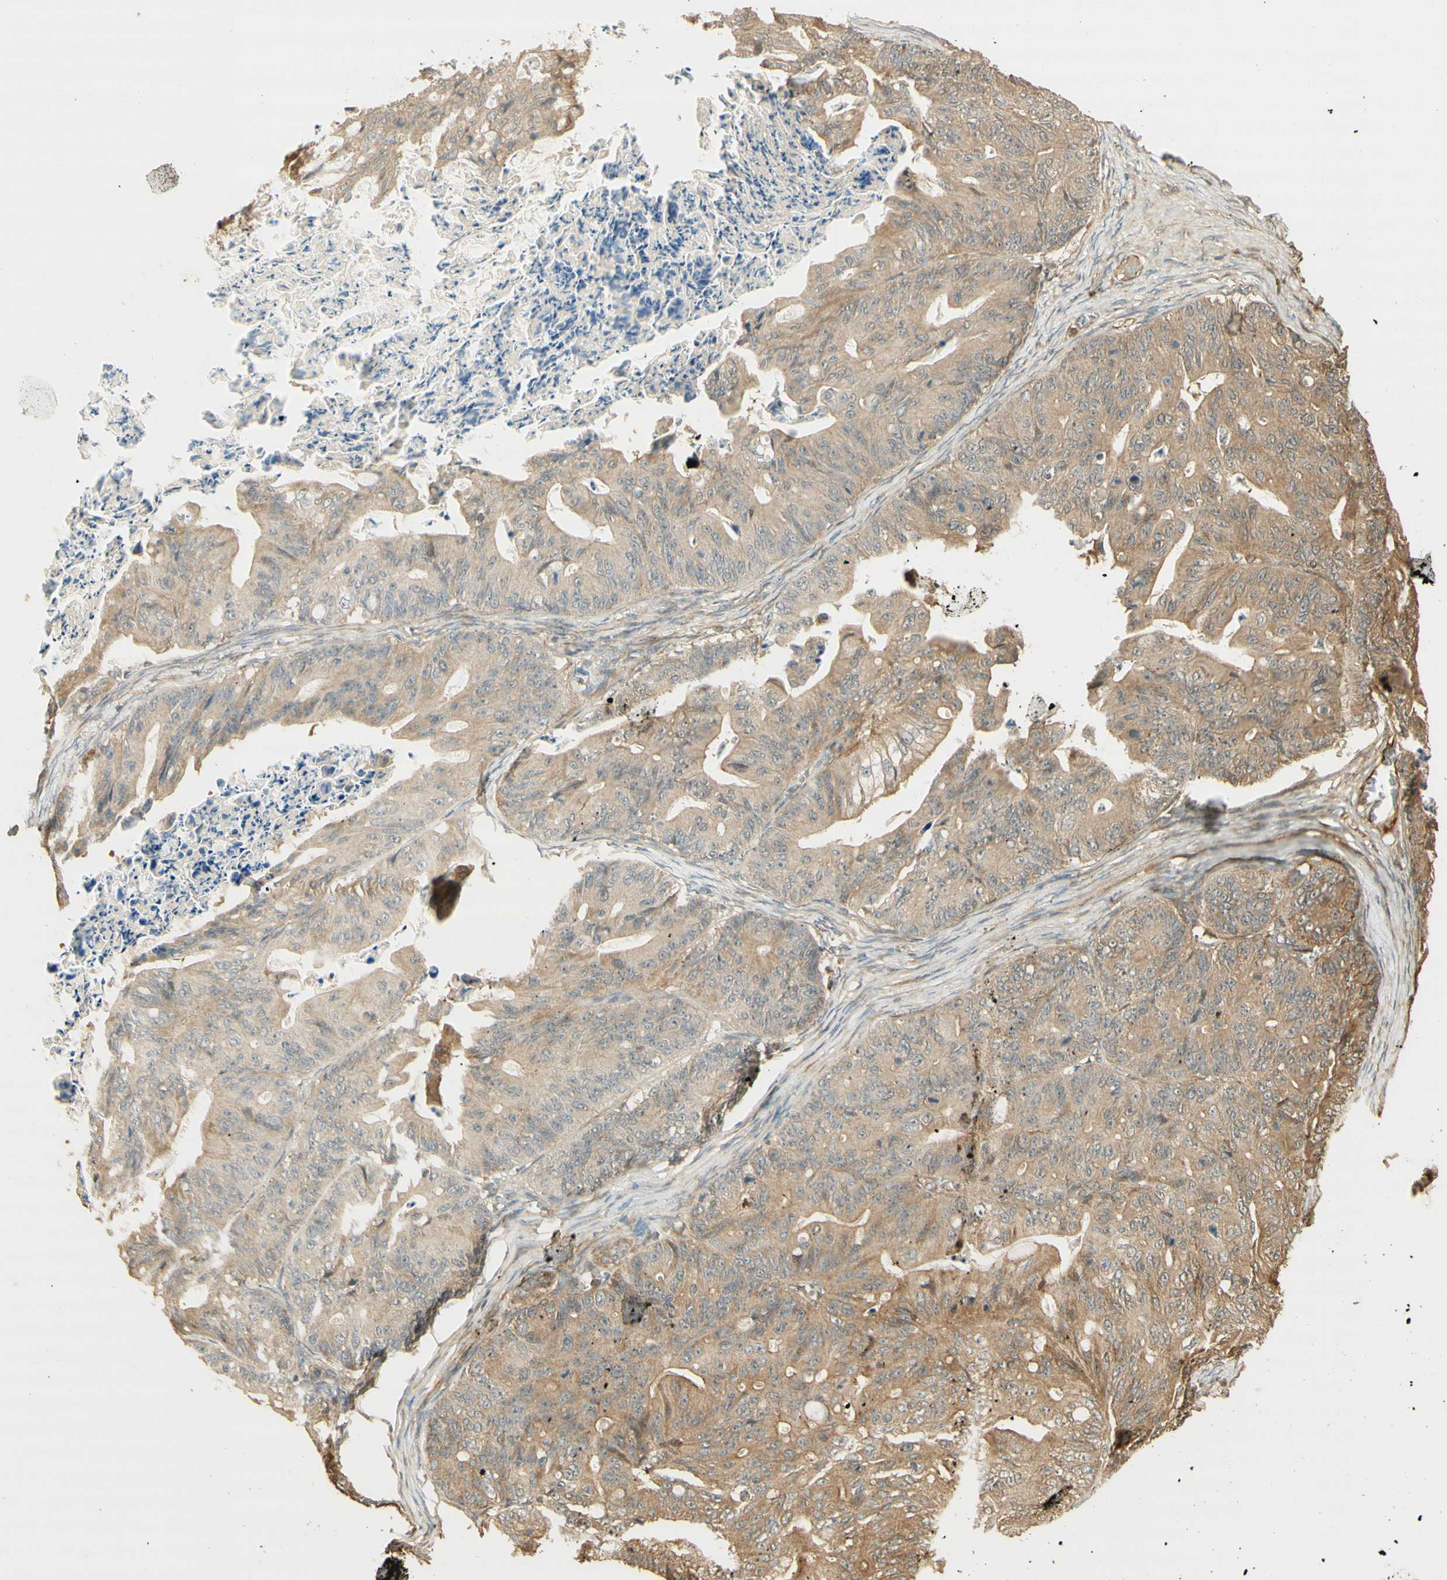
{"staining": {"intensity": "moderate", "quantity": ">75%", "location": "cytoplasmic/membranous"}, "tissue": "ovarian cancer", "cell_type": "Tumor cells", "image_type": "cancer", "snomed": [{"axis": "morphology", "description": "Cystadenocarcinoma, mucinous, NOS"}, {"axis": "topography", "description": "Ovary"}], "caption": "IHC histopathology image of ovarian mucinous cystadenocarcinoma stained for a protein (brown), which demonstrates medium levels of moderate cytoplasmic/membranous positivity in approximately >75% of tumor cells.", "gene": "AGER", "patient": {"sex": "female", "age": 37}}